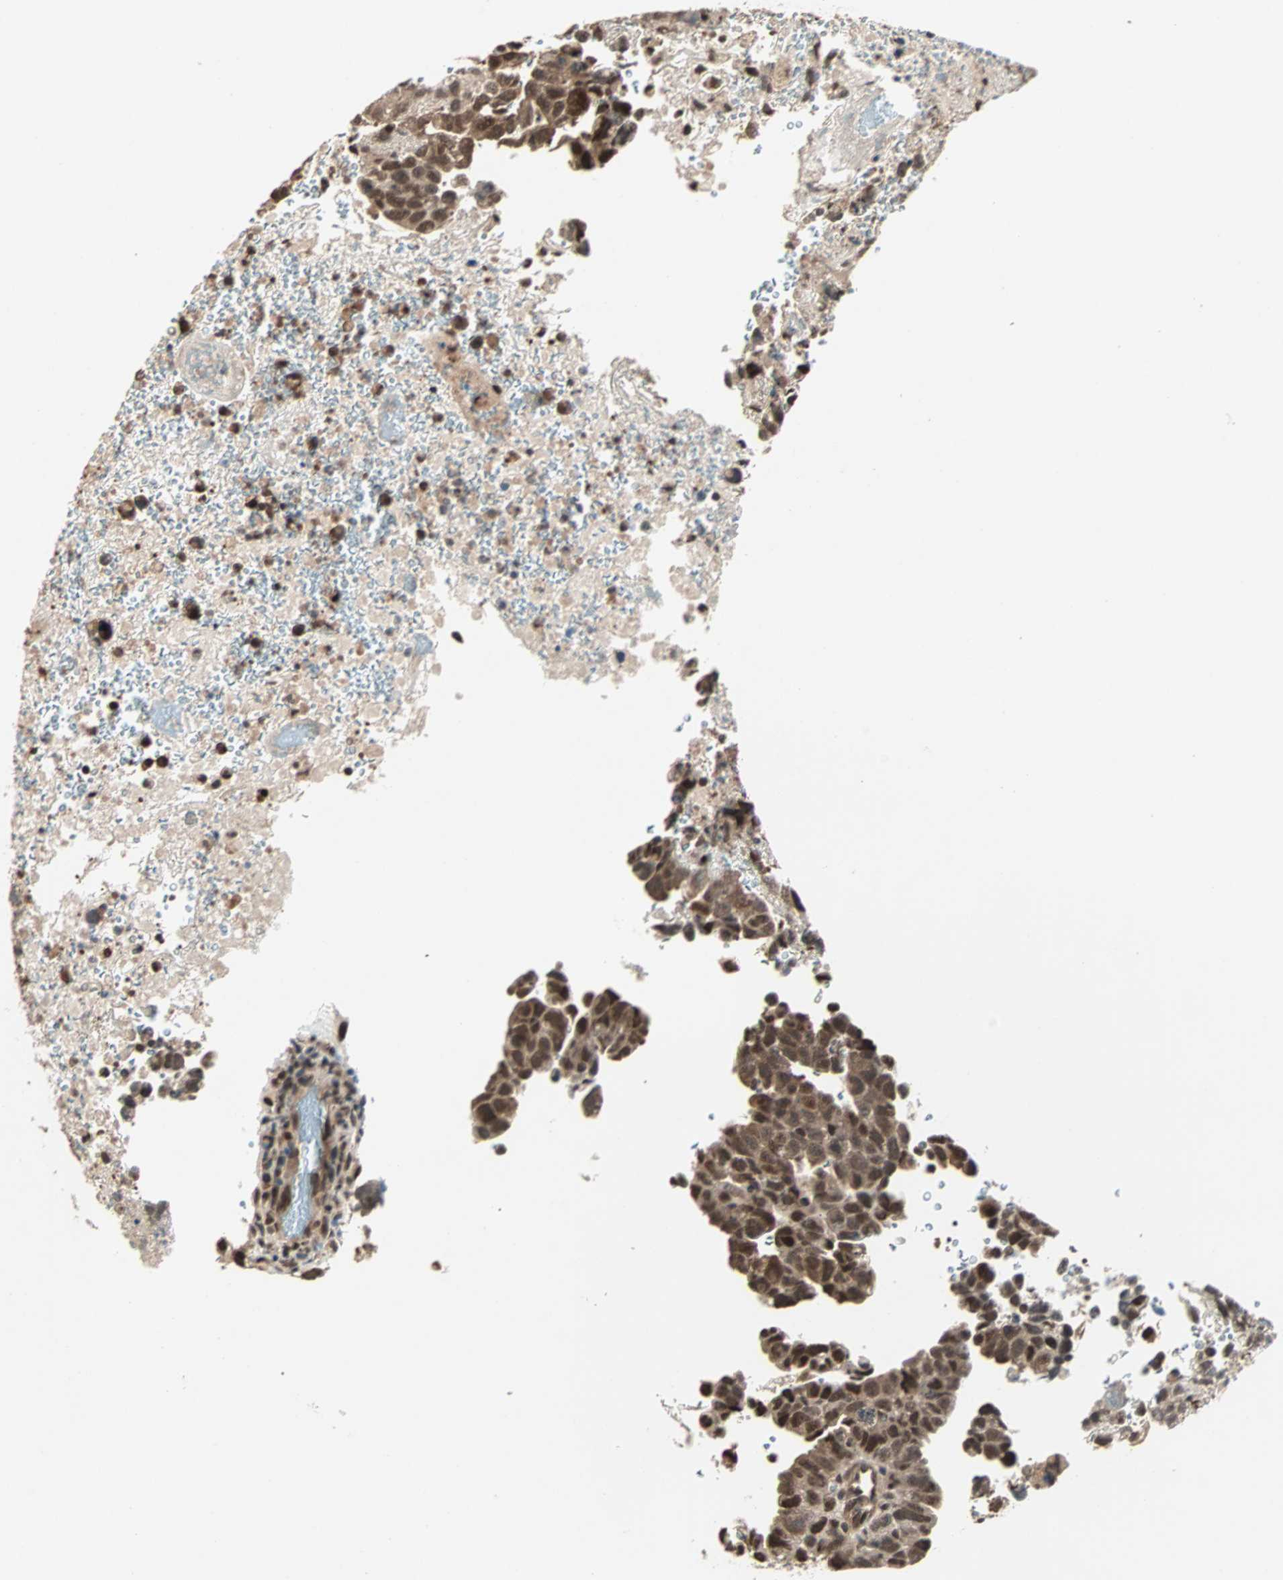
{"staining": {"intensity": "strong", "quantity": ">75%", "location": "nuclear"}, "tissue": "testis cancer", "cell_type": "Tumor cells", "image_type": "cancer", "snomed": [{"axis": "morphology", "description": "Carcinoma, Embryonal, NOS"}, {"axis": "topography", "description": "Testis"}], "caption": "Immunohistochemistry (IHC) of embryonal carcinoma (testis) reveals high levels of strong nuclear staining in approximately >75% of tumor cells.", "gene": "ZNF701", "patient": {"sex": "male", "age": 28}}